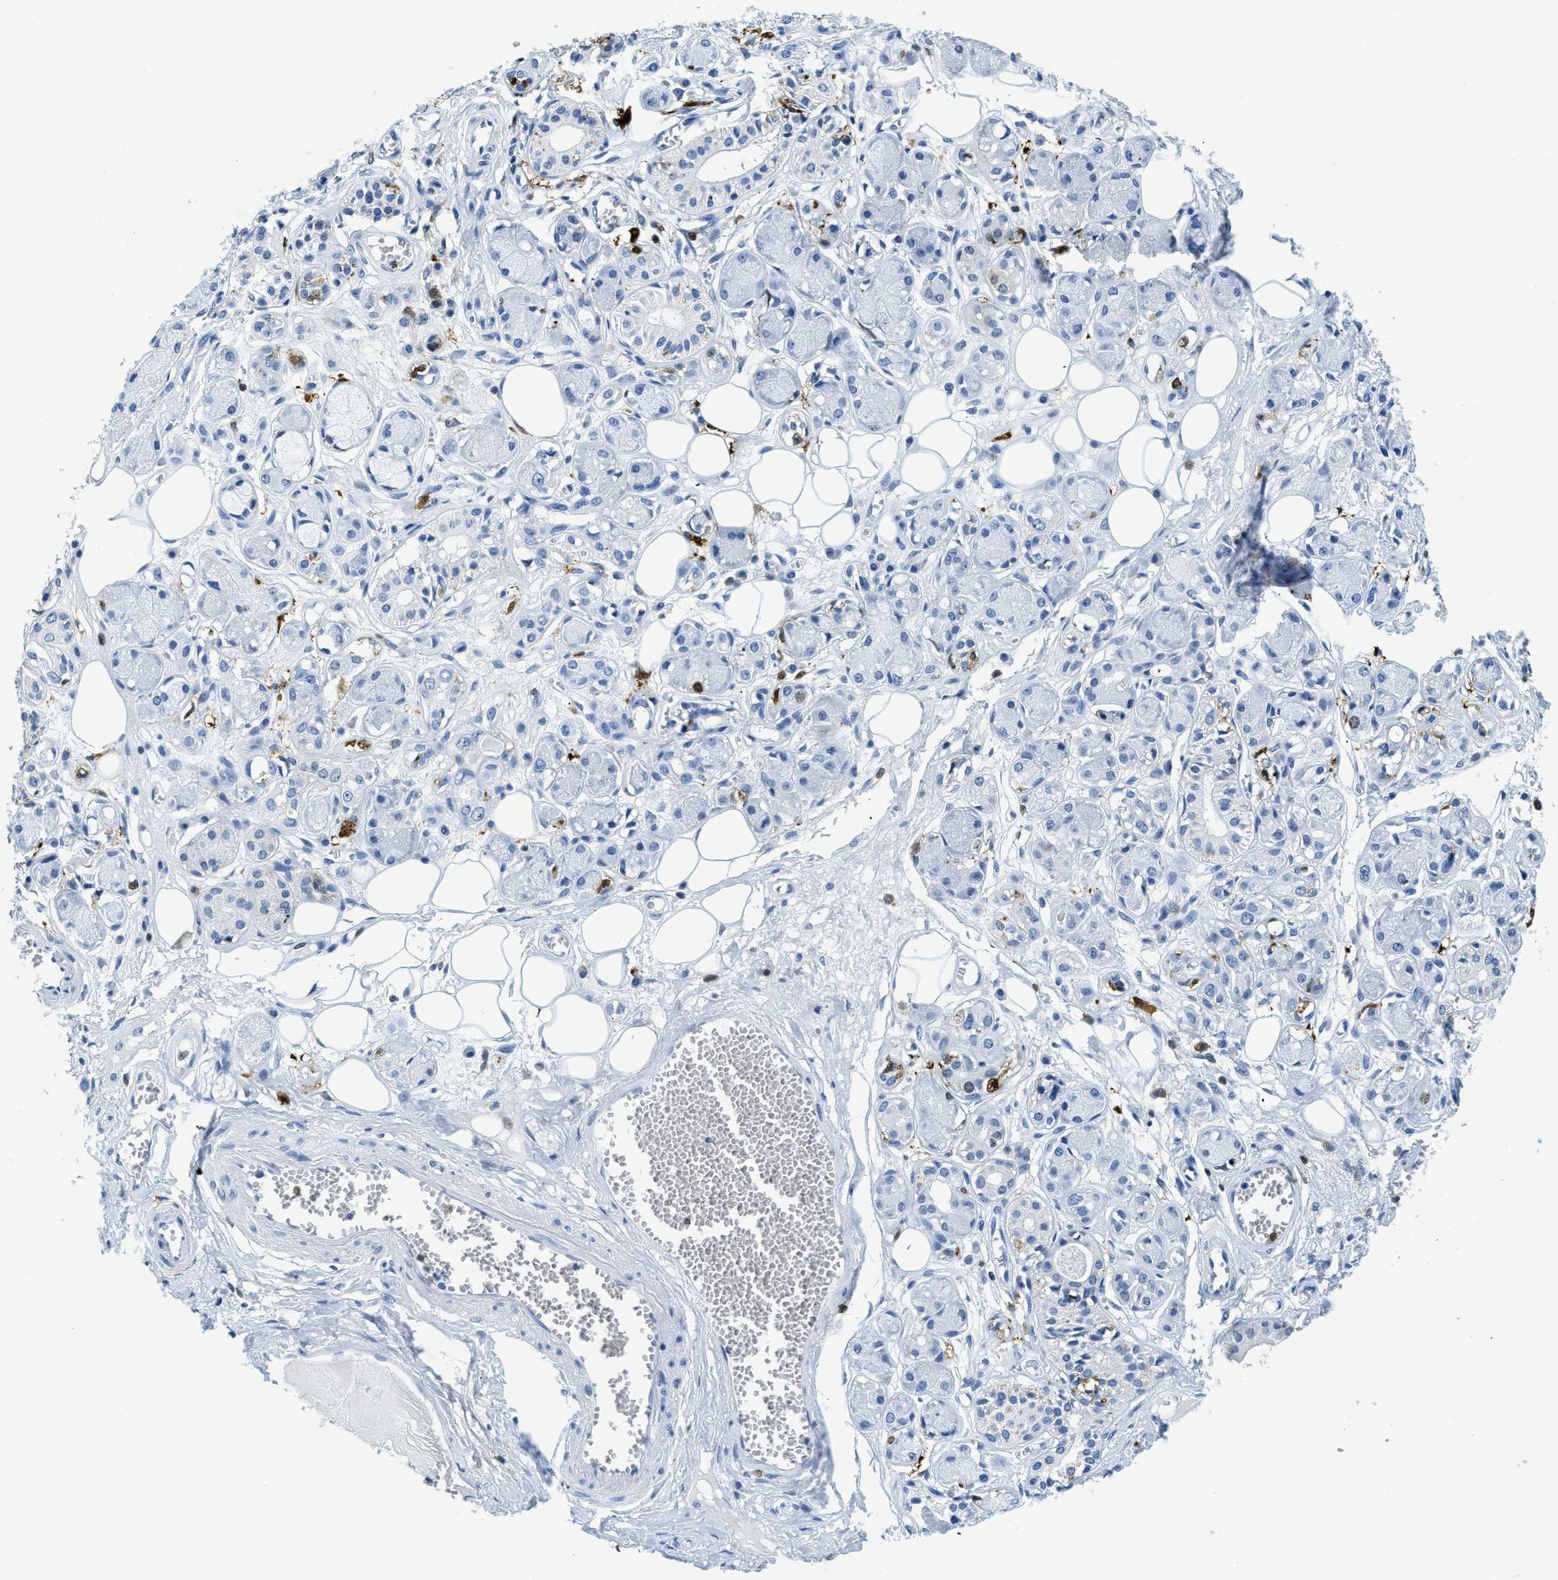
{"staining": {"intensity": "negative", "quantity": "none", "location": "none"}, "tissue": "adipose tissue", "cell_type": "Adipocytes", "image_type": "normal", "snomed": [{"axis": "morphology", "description": "Normal tissue, NOS"}, {"axis": "morphology", "description": "Inflammation, NOS"}, {"axis": "topography", "description": "Salivary gland"}, {"axis": "topography", "description": "Peripheral nerve tissue"}], "caption": "This is an immunohistochemistry histopathology image of unremarkable adipose tissue. There is no expression in adipocytes.", "gene": "CAPG", "patient": {"sex": "female", "age": 75}}